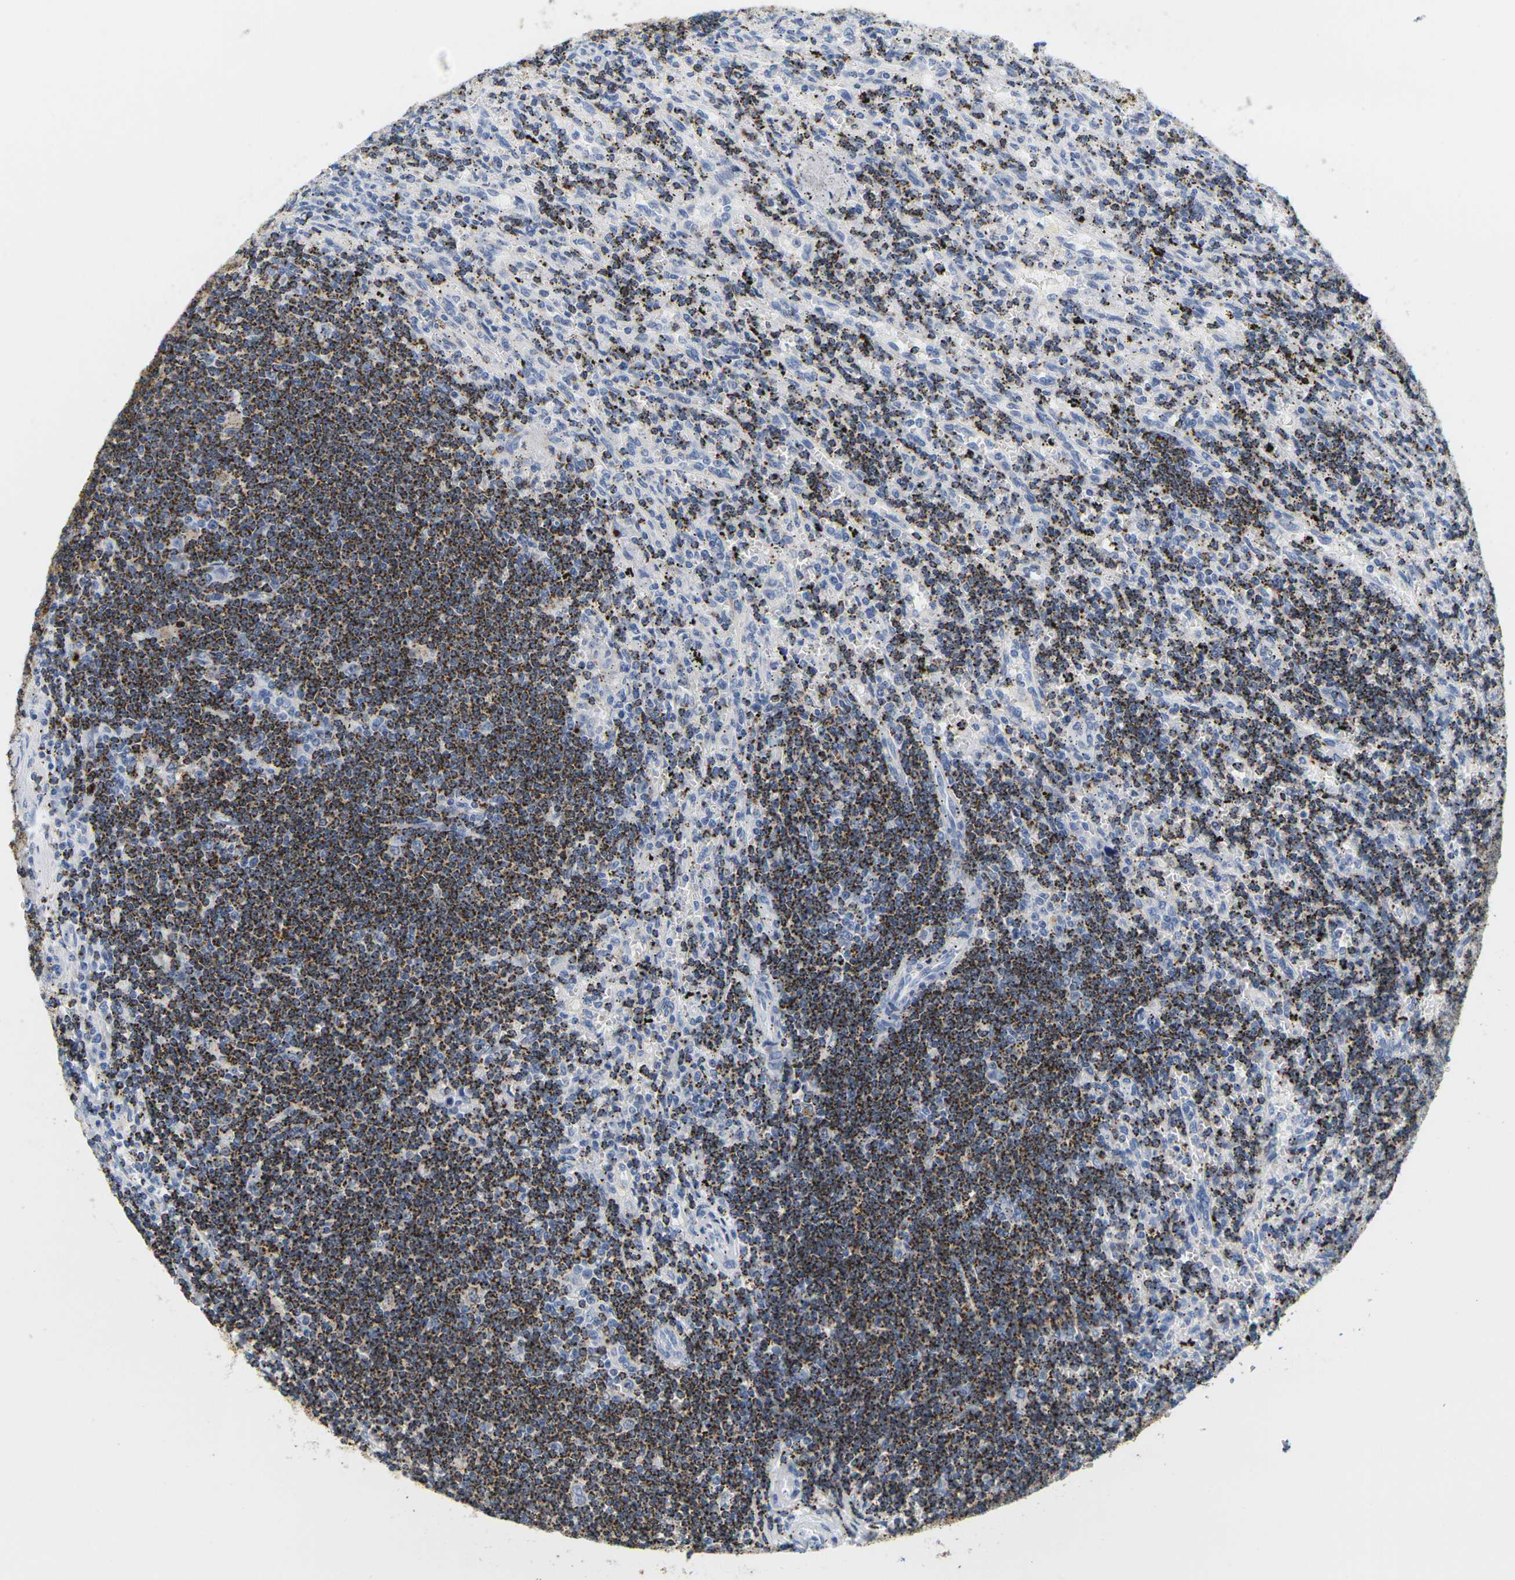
{"staining": {"intensity": "strong", "quantity": "25%-75%", "location": "cytoplasmic/membranous"}, "tissue": "lymphoma", "cell_type": "Tumor cells", "image_type": "cancer", "snomed": [{"axis": "morphology", "description": "Malignant lymphoma, non-Hodgkin's type, Low grade"}, {"axis": "topography", "description": "Spleen"}], "caption": "Lymphoma stained for a protein exhibits strong cytoplasmic/membranous positivity in tumor cells. (brown staining indicates protein expression, while blue staining denotes nuclei).", "gene": "HLA-DOB", "patient": {"sex": "male", "age": 76}}